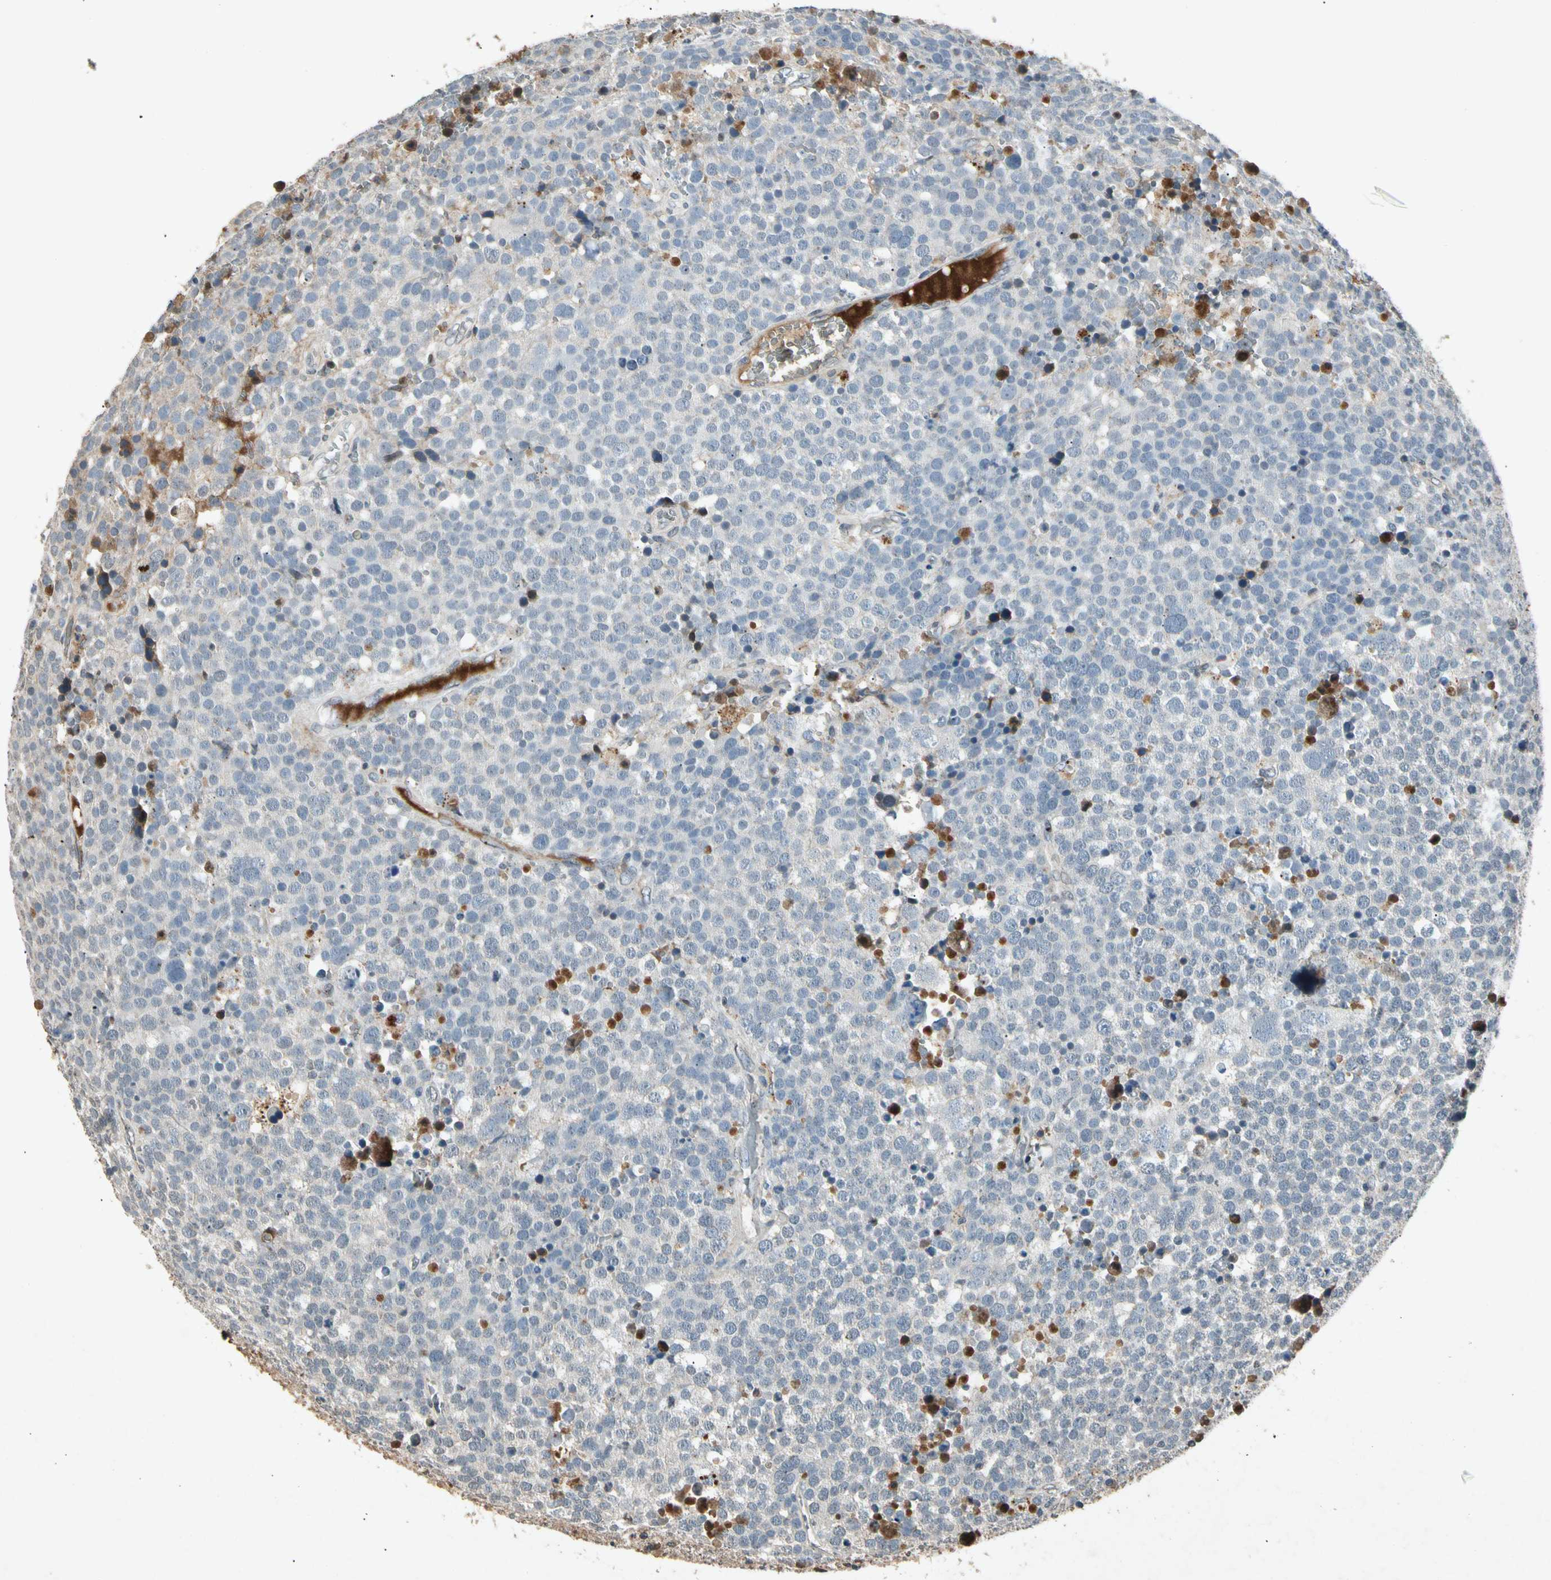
{"staining": {"intensity": "negative", "quantity": "none", "location": "none"}, "tissue": "testis cancer", "cell_type": "Tumor cells", "image_type": "cancer", "snomed": [{"axis": "morphology", "description": "Seminoma, NOS"}, {"axis": "topography", "description": "Testis"}], "caption": "Immunohistochemistry (IHC) of seminoma (testis) exhibits no positivity in tumor cells.", "gene": "CP", "patient": {"sex": "male", "age": 71}}